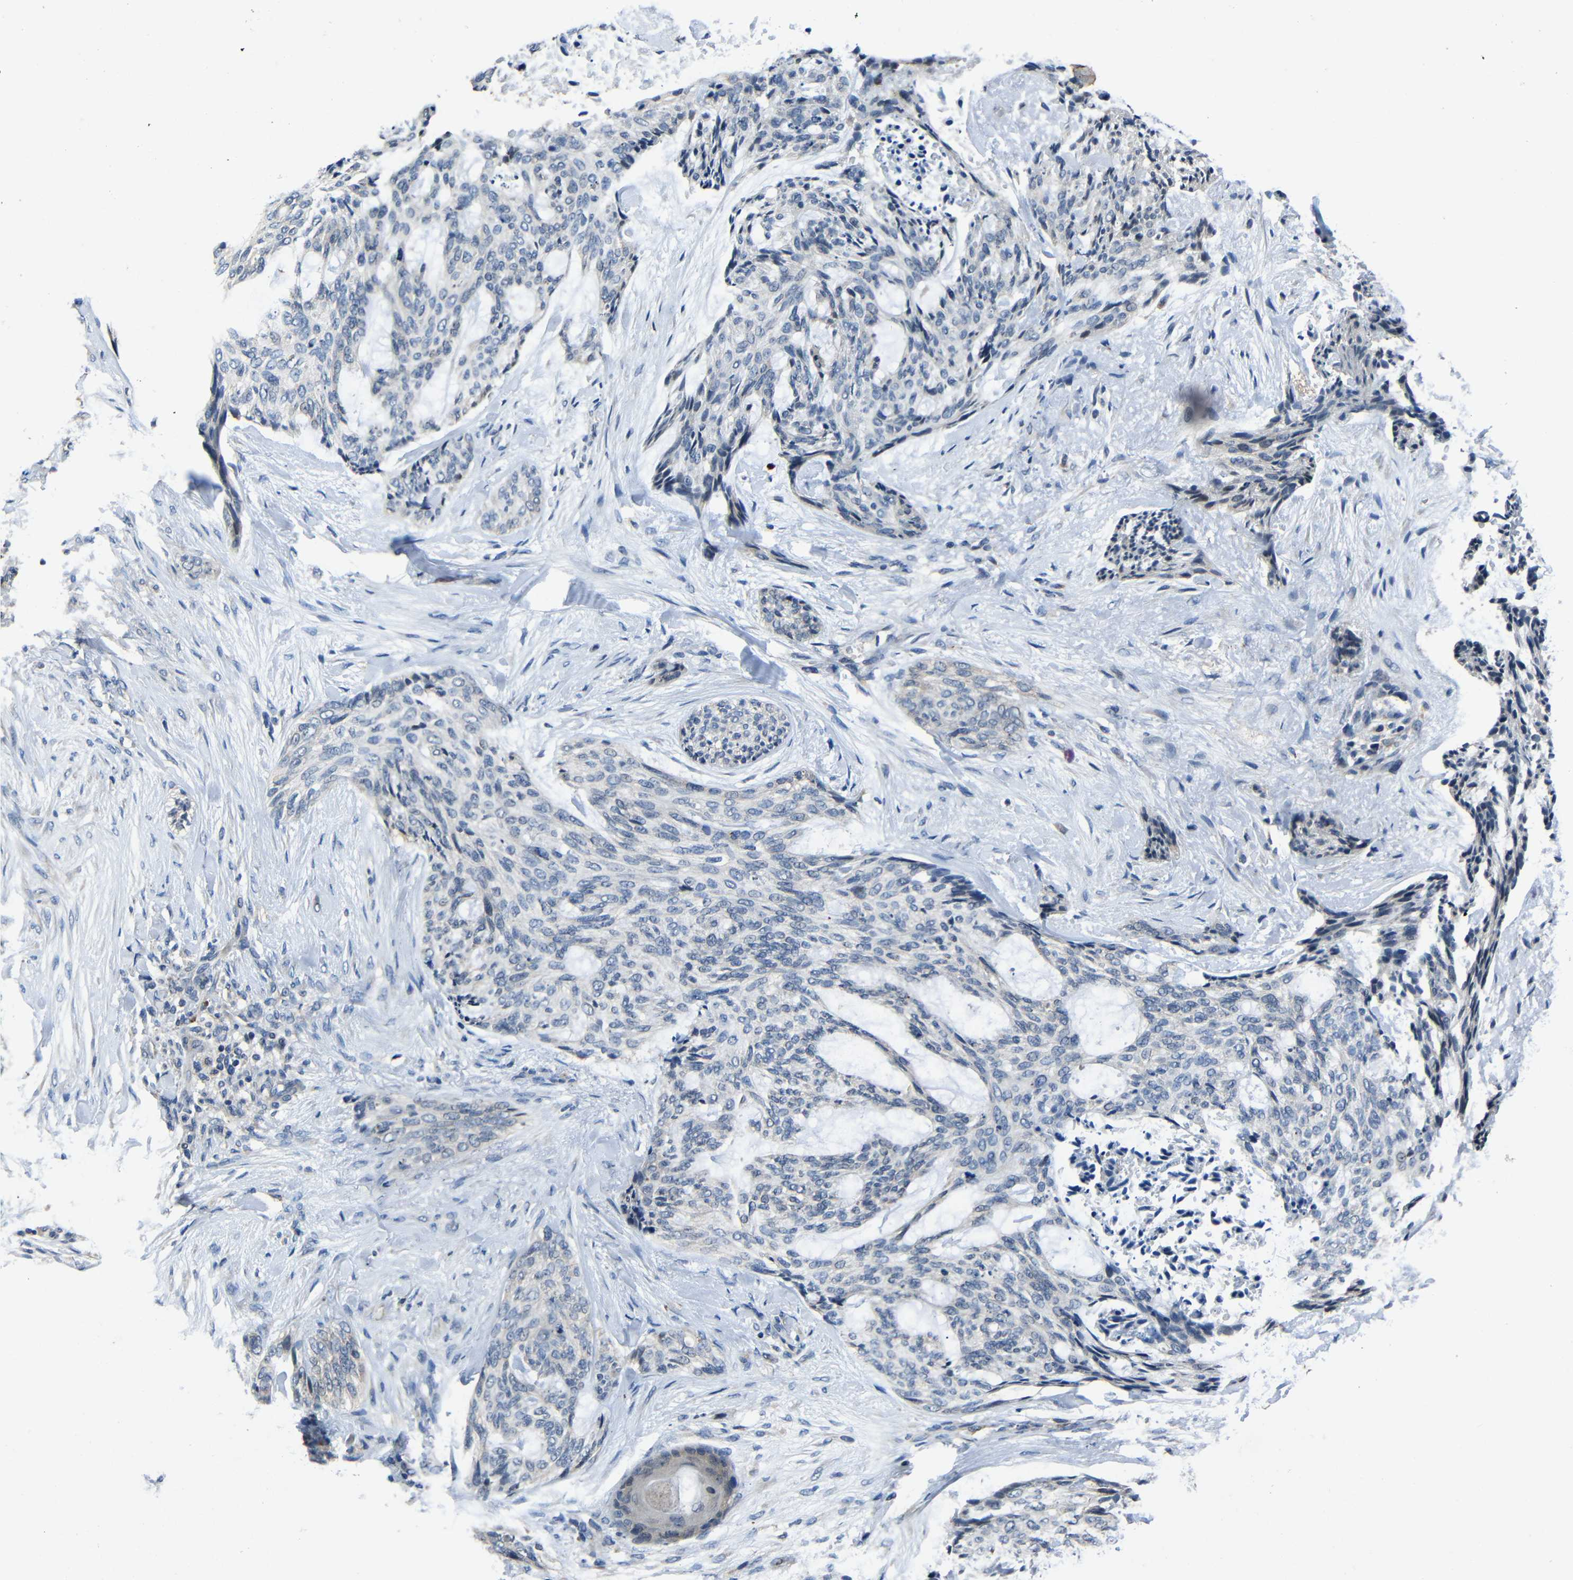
{"staining": {"intensity": "negative", "quantity": "none", "location": "none"}, "tissue": "skin cancer", "cell_type": "Tumor cells", "image_type": "cancer", "snomed": [{"axis": "morphology", "description": "Normal tissue, NOS"}, {"axis": "morphology", "description": "Basal cell carcinoma"}, {"axis": "topography", "description": "Skin"}], "caption": "Skin basal cell carcinoma was stained to show a protein in brown. There is no significant staining in tumor cells.", "gene": "C6orf89", "patient": {"sex": "female", "age": 71}}